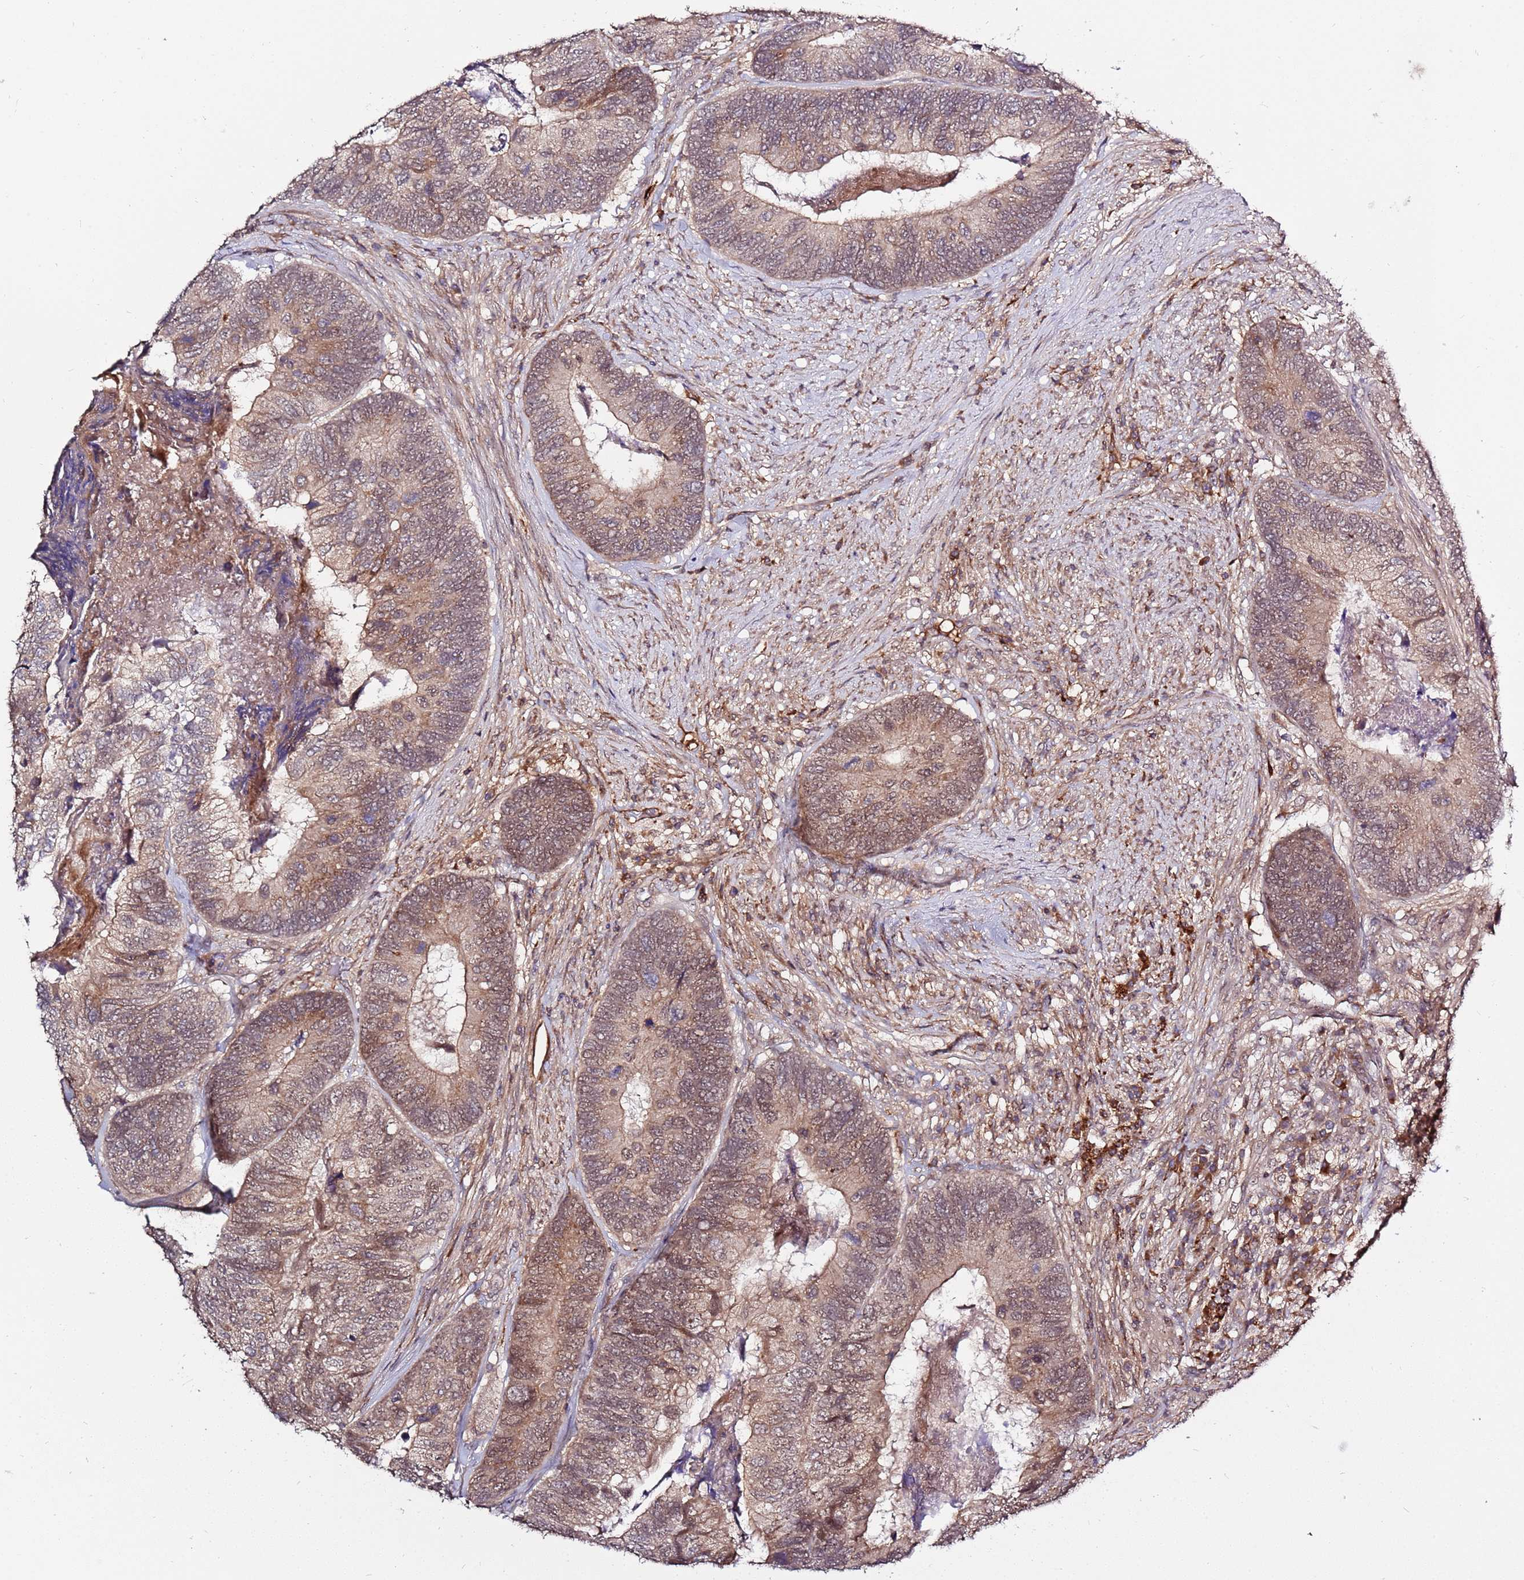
{"staining": {"intensity": "moderate", "quantity": ">75%", "location": "cytoplasmic/membranous,nuclear"}, "tissue": "colorectal cancer", "cell_type": "Tumor cells", "image_type": "cancer", "snomed": [{"axis": "morphology", "description": "Adenocarcinoma, NOS"}, {"axis": "topography", "description": "Colon"}], "caption": "Human colorectal cancer stained with a brown dye shows moderate cytoplasmic/membranous and nuclear positive staining in approximately >75% of tumor cells.", "gene": "ZNF624", "patient": {"sex": "female", "age": 67}}